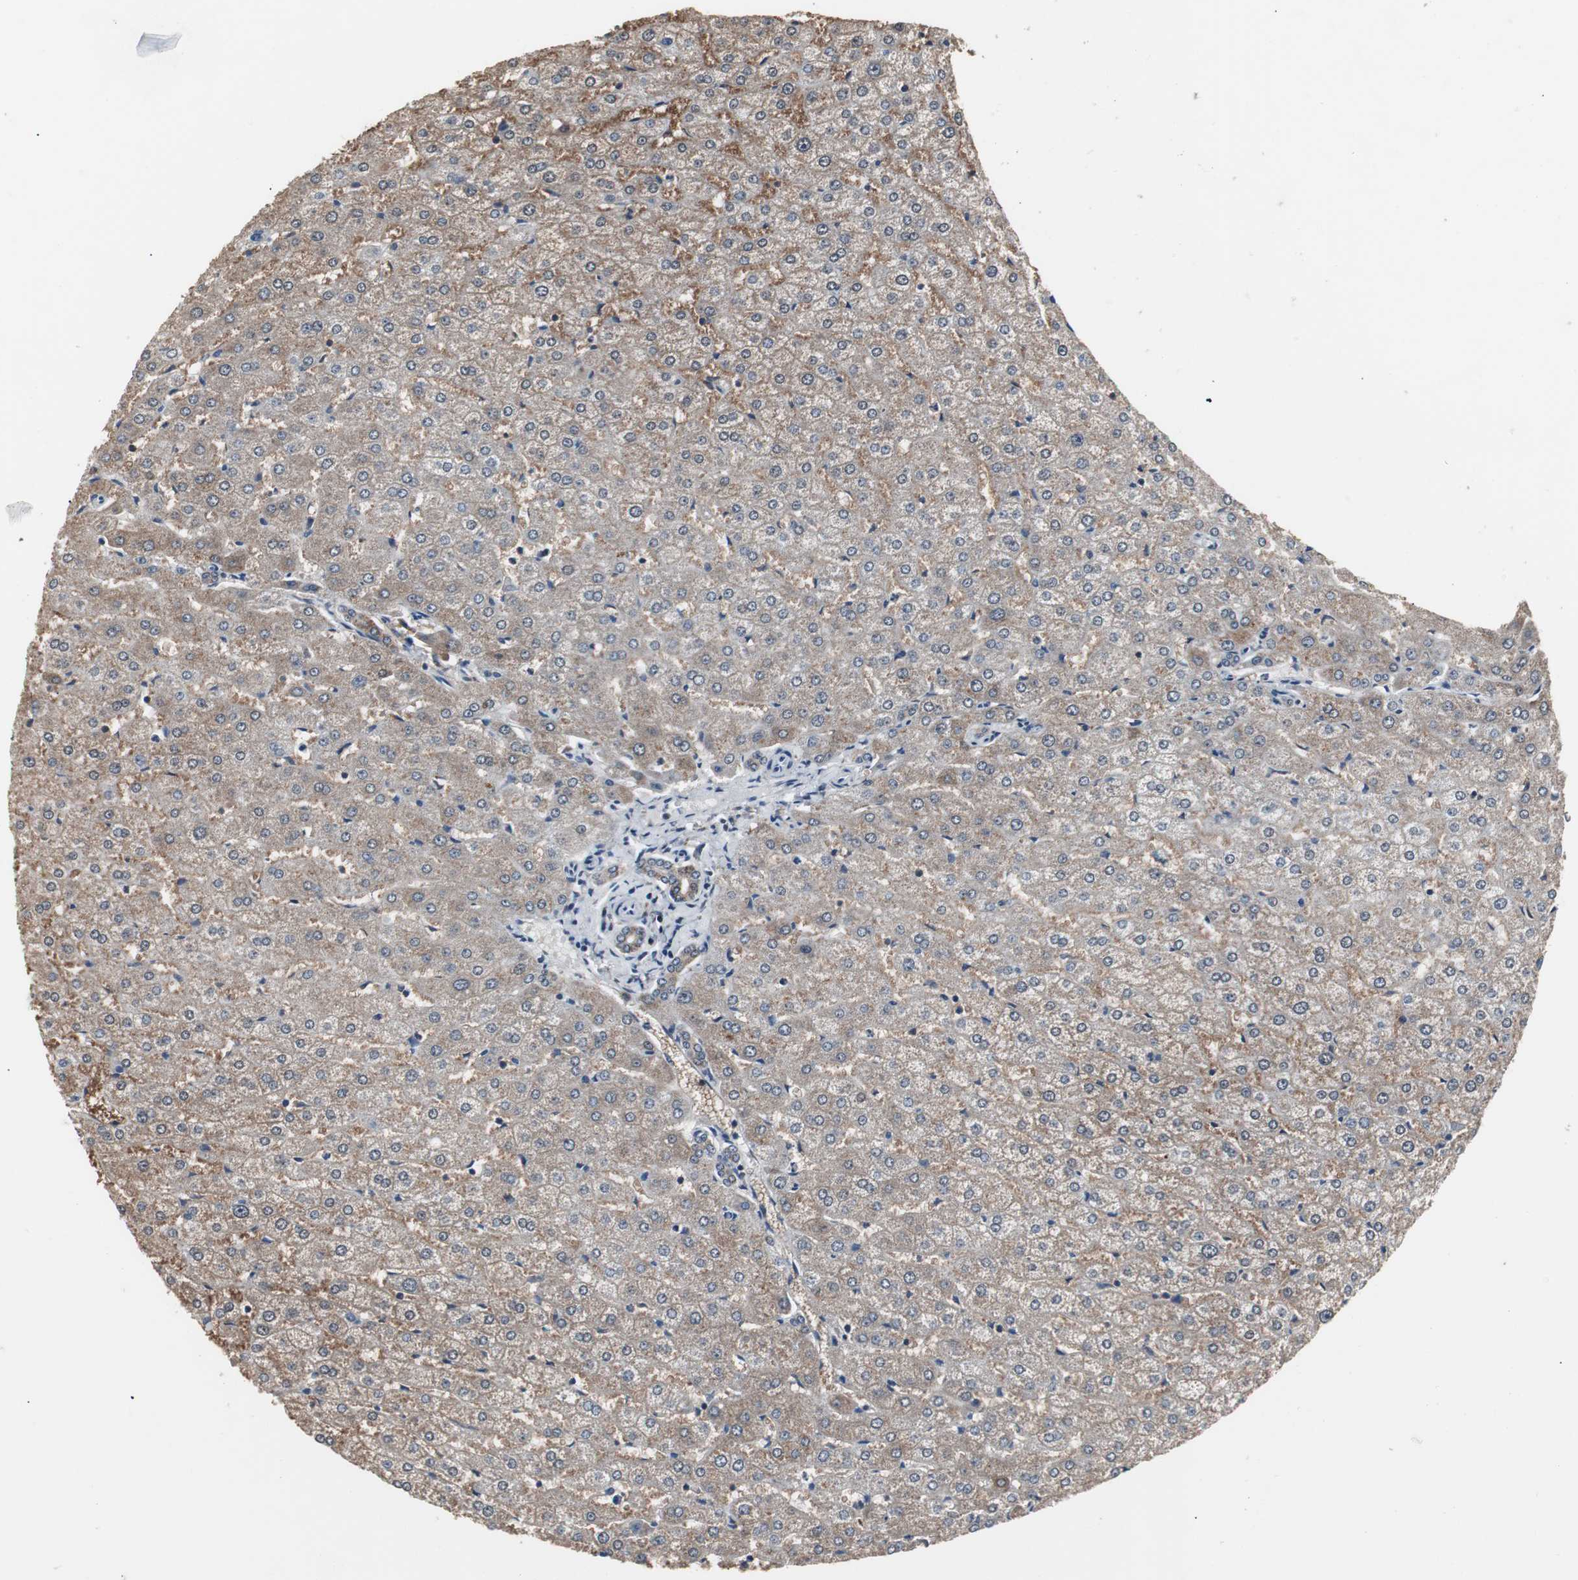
{"staining": {"intensity": "moderate", "quantity": ">75%", "location": "cytoplasmic/membranous"}, "tissue": "liver", "cell_type": "Cholangiocytes", "image_type": "normal", "snomed": [{"axis": "morphology", "description": "Normal tissue, NOS"}, {"axis": "morphology", "description": "Fibrosis, NOS"}, {"axis": "topography", "description": "Liver"}], "caption": "High-magnification brightfield microscopy of unremarkable liver stained with DAB (3,3'-diaminobenzidine) (brown) and counterstained with hematoxylin (blue). cholangiocytes exhibit moderate cytoplasmic/membranous staining is present in approximately>75% of cells. (brown staining indicates protein expression, while blue staining denotes nuclei).", "gene": "ZSCAN22", "patient": {"sex": "female", "age": 29}}